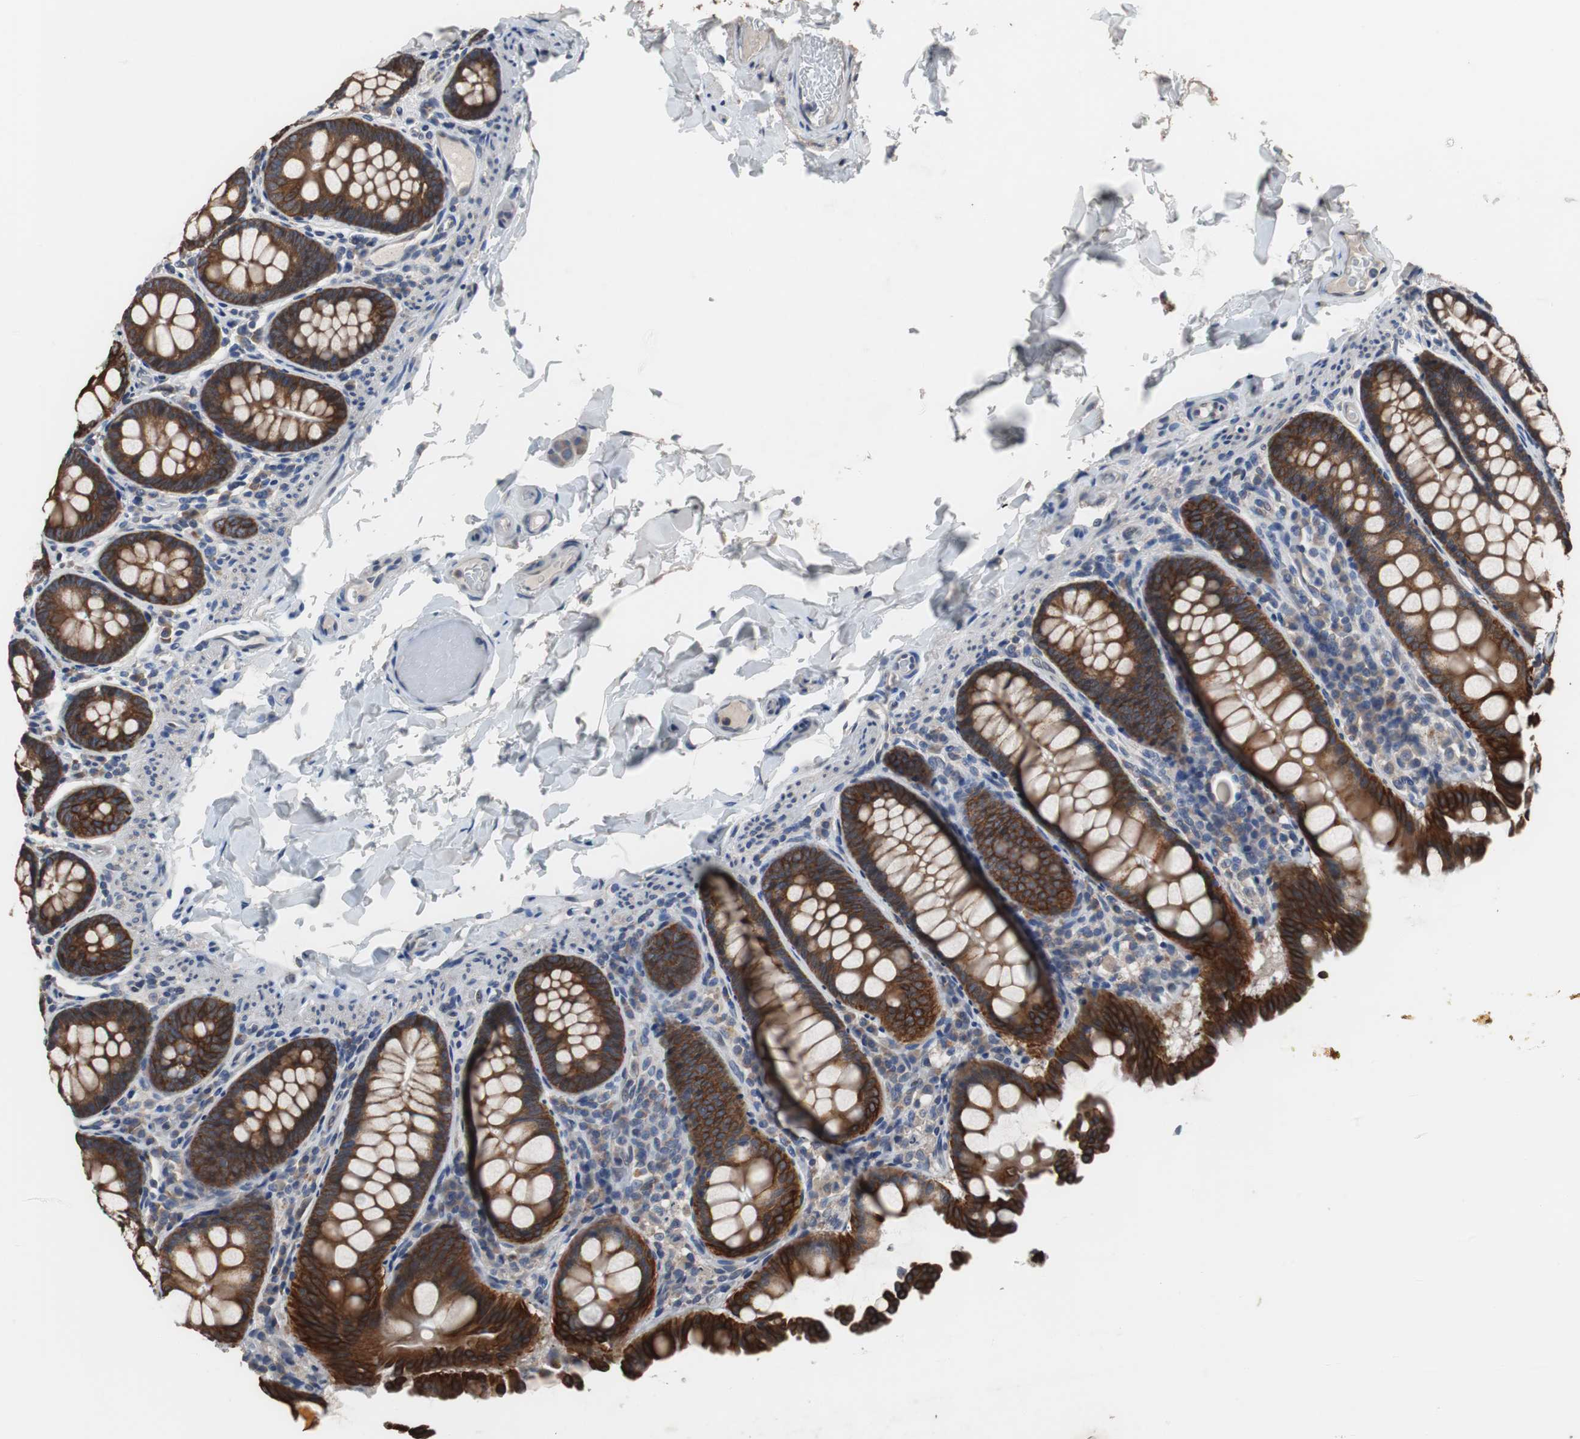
{"staining": {"intensity": "negative", "quantity": "none", "location": "none"}, "tissue": "colon", "cell_type": "Endothelial cells", "image_type": "normal", "snomed": [{"axis": "morphology", "description": "Normal tissue, NOS"}, {"axis": "topography", "description": "Colon"}], "caption": "Protein analysis of unremarkable colon shows no significant positivity in endothelial cells.", "gene": "USP10", "patient": {"sex": "female", "age": 61}}